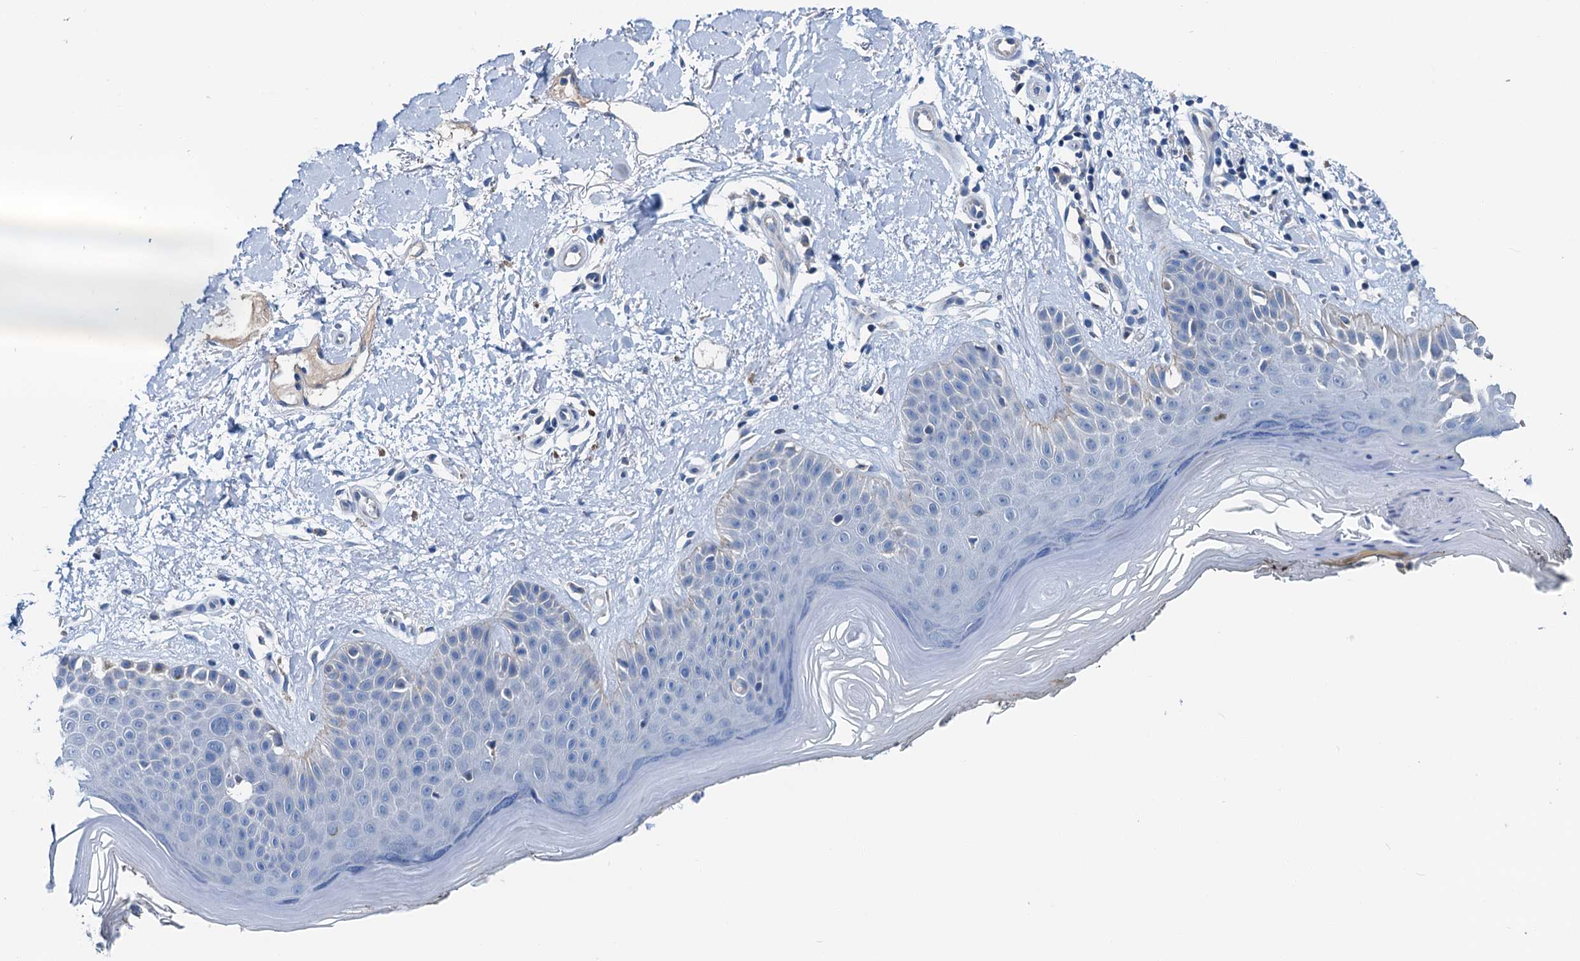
{"staining": {"intensity": "negative", "quantity": "none", "location": "none"}, "tissue": "skin", "cell_type": "Fibroblasts", "image_type": "normal", "snomed": [{"axis": "morphology", "description": "Normal tissue, NOS"}, {"axis": "topography", "description": "Skin"}], "caption": "High magnification brightfield microscopy of normal skin stained with DAB (3,3'-diaminobenzidine) (brown) and counterstained with hematoxylin (blue): fibroblasts show no significant expression. (IHC, brightfield microscopy, high magnification).", "gene": "KNDC1", "patient": {"sex": "female", "age": 64}}